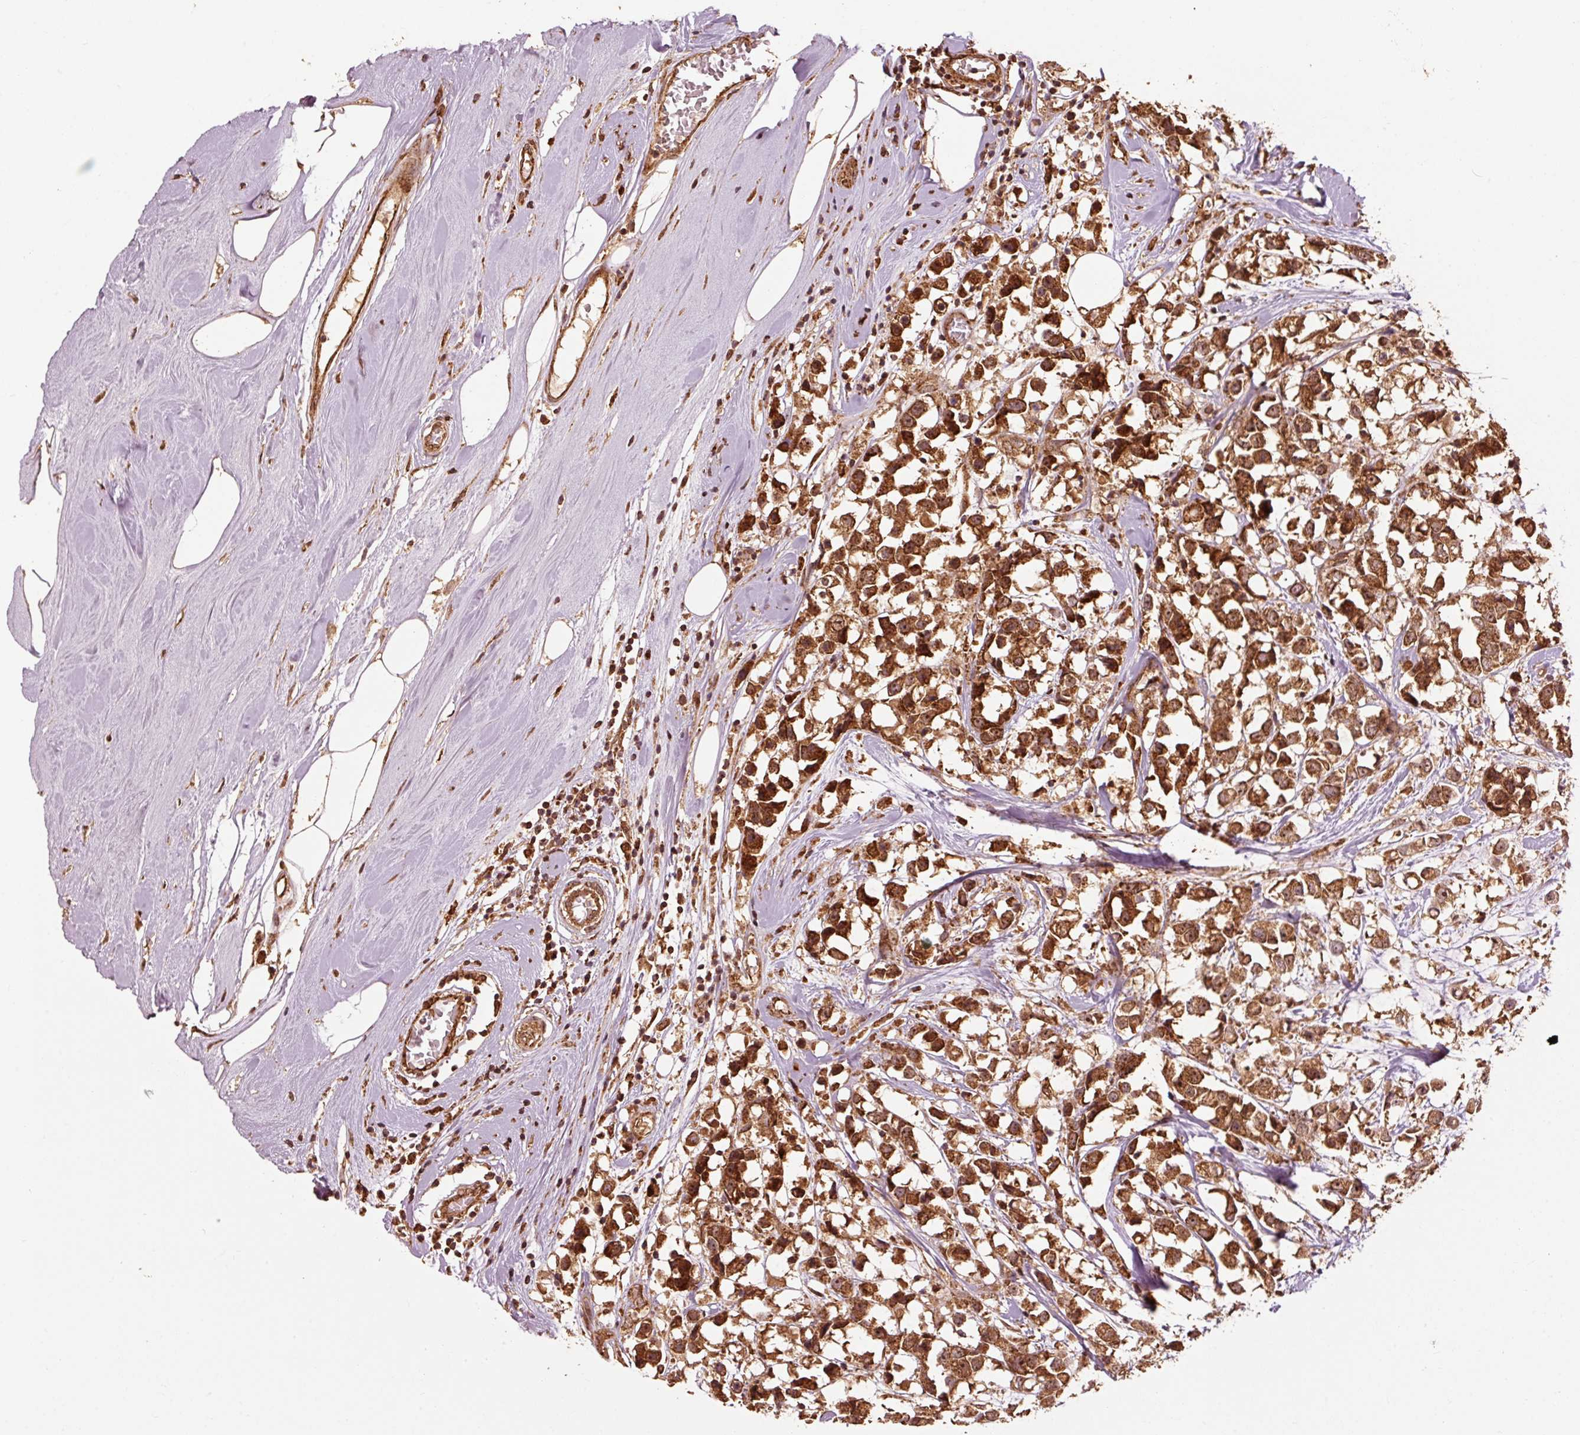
{"staining": {"intensity": "strong", "quantity": ">75%", "location": "cytoplasmic/membranous,nuclear"}, "tissue": "breast cancer", "cell_type": "Tumor cells", "image_type": "cancer", "snomed": [{"axis": "morphology", "description": "Duct carcinoma"}, {"axis": "topography", "description": "Breast"}], "caption": "About >75% of tumor cells in human breast invasive ductal carcinoma show strong cytoplasmic/membranous and nuclear protein staining as visualized by brown immunohistochemical staining.", "gene": "MRPL16", "patient": {"sex": "female", "age": 61}}